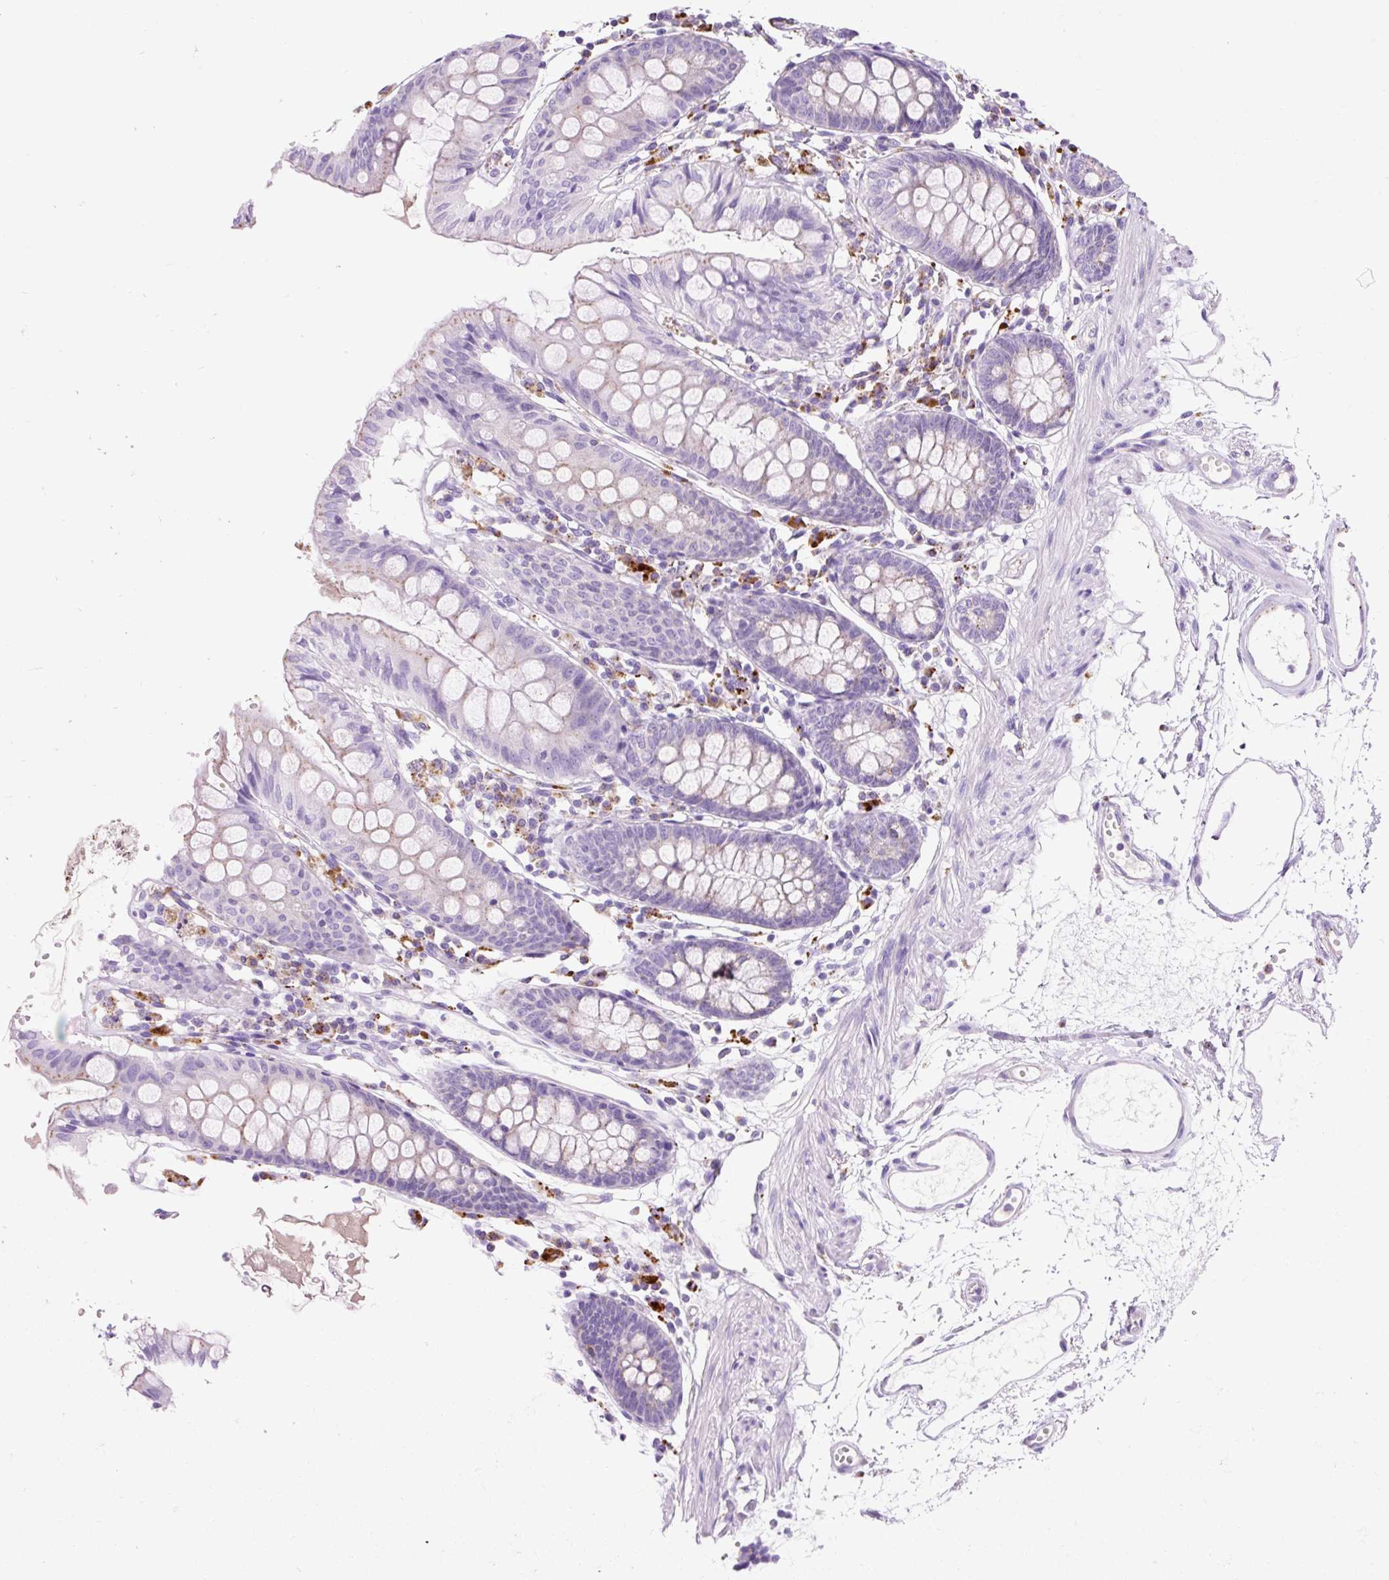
{"staining": {"intensity": "negative", "quantity": "none", "location": "none"}, "tissue": "colon", "cell_type": "Endothelial cells", "image_type": "normal", "snomed": [{"axis": "morphology", "description": "Normal tissue, NOS"}, {"axis": "topography", "description": "Colon"}], "caption": "An image of colon stained for a protein displays no brown staining in endothelial cells.", "gene": "HEXB", "patient": {"sex": "female", "age": 84}}